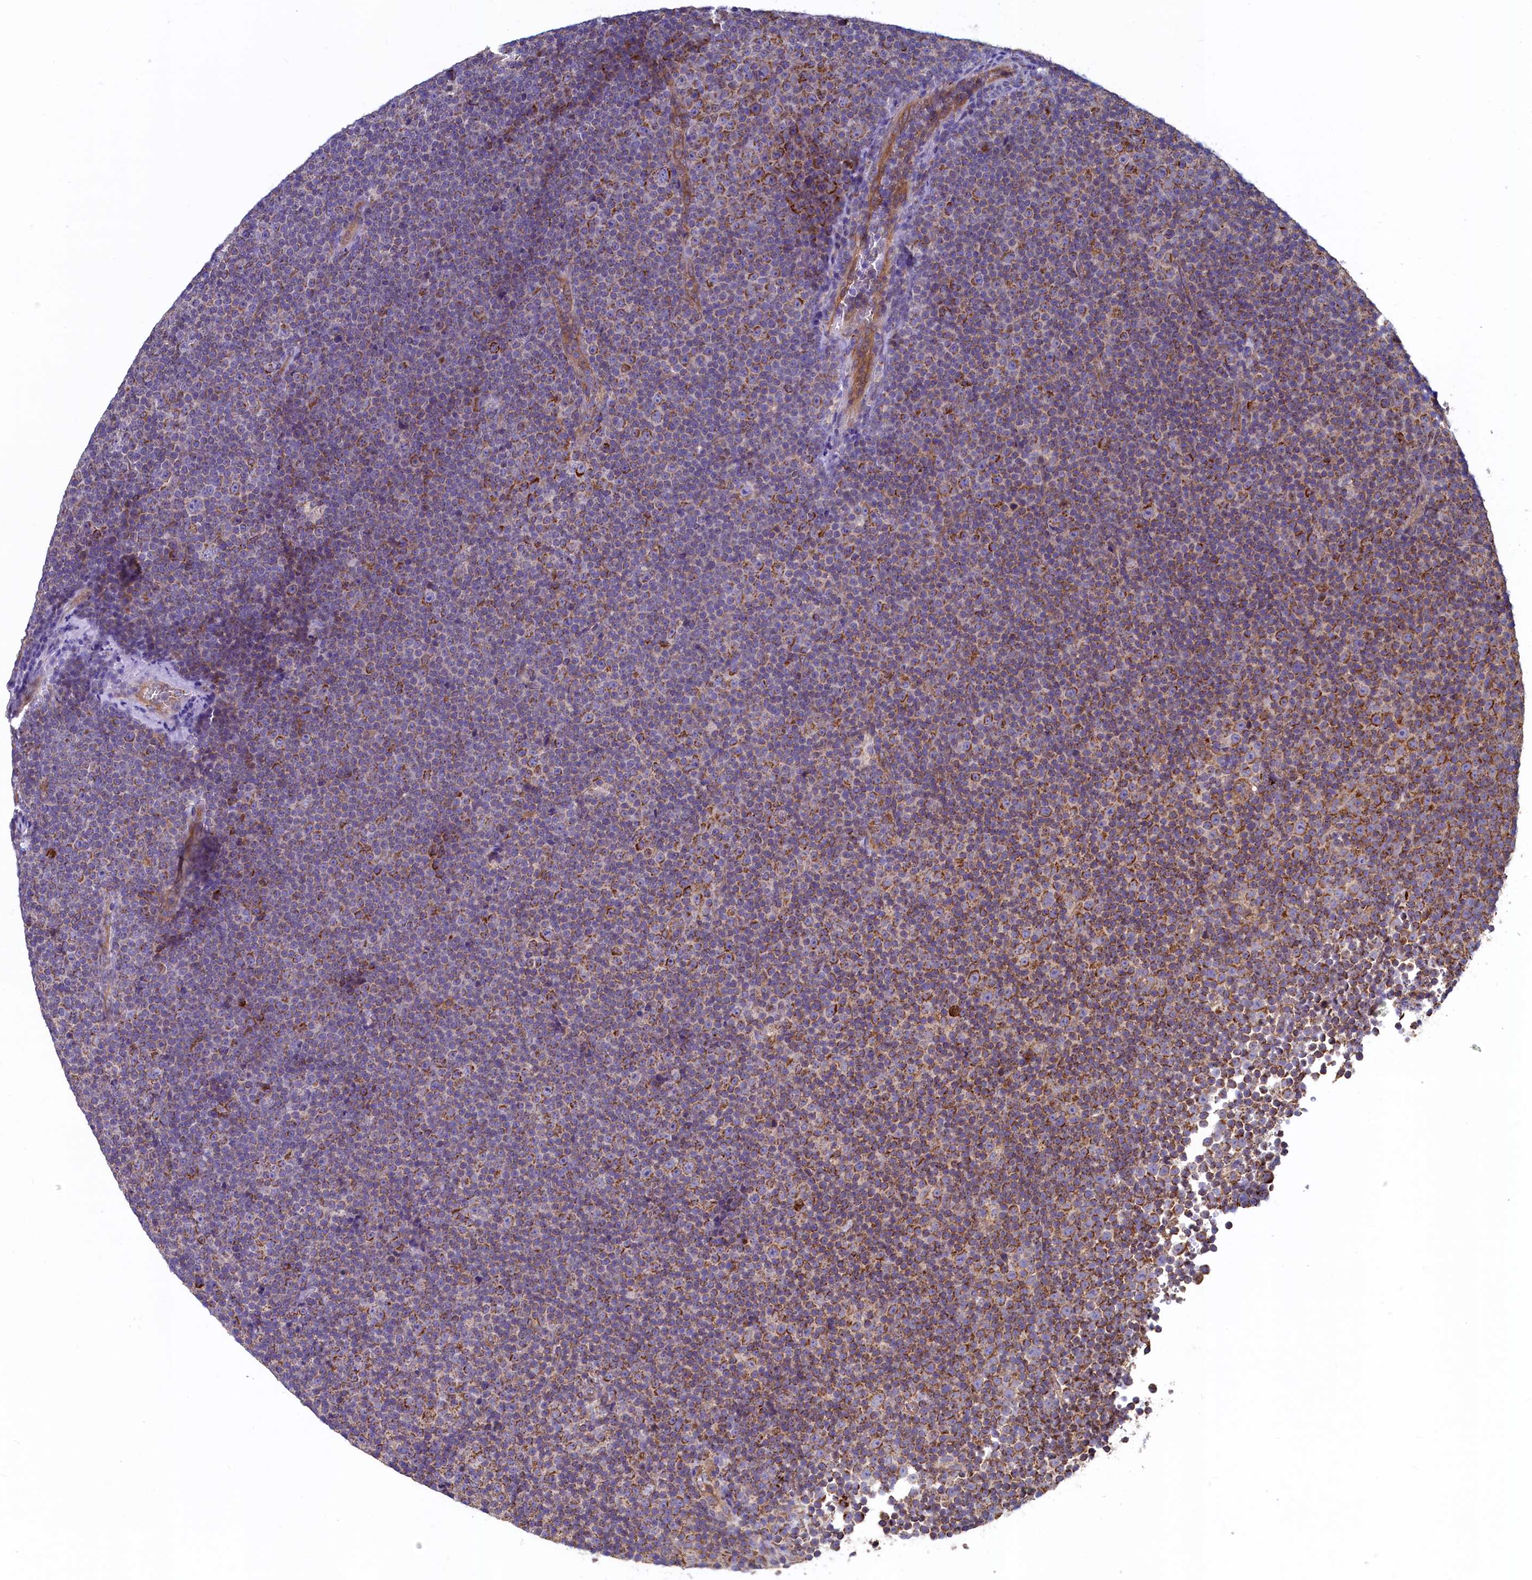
{"staining": {"intensity": "moderate", "quantity": "25%-75%", "location": "cytoplasmic/membranous"}, "tissue": "lymphoma", "cell_type": "Tumor cells", "image_type": "cancer", "snomed": [{"axis": "morphology", "description": "Malignant lymphoma, non-Hodgkin's type, Low grade"}, {"axis": "topography", "description": "Lymph node"}], "caption": "This histopathology image demonstrates low-grade malignant lymphoma, non-Hodgkin's type stained with immunohistochemistry to label a protein in brown. The cytoplasmic/membranous of tumor cells show moderate positivity for the protein. Nuclei are counter-stained blue.", "gene": "SPATA2L", "patient": {"sex": "female", "age": 67}}